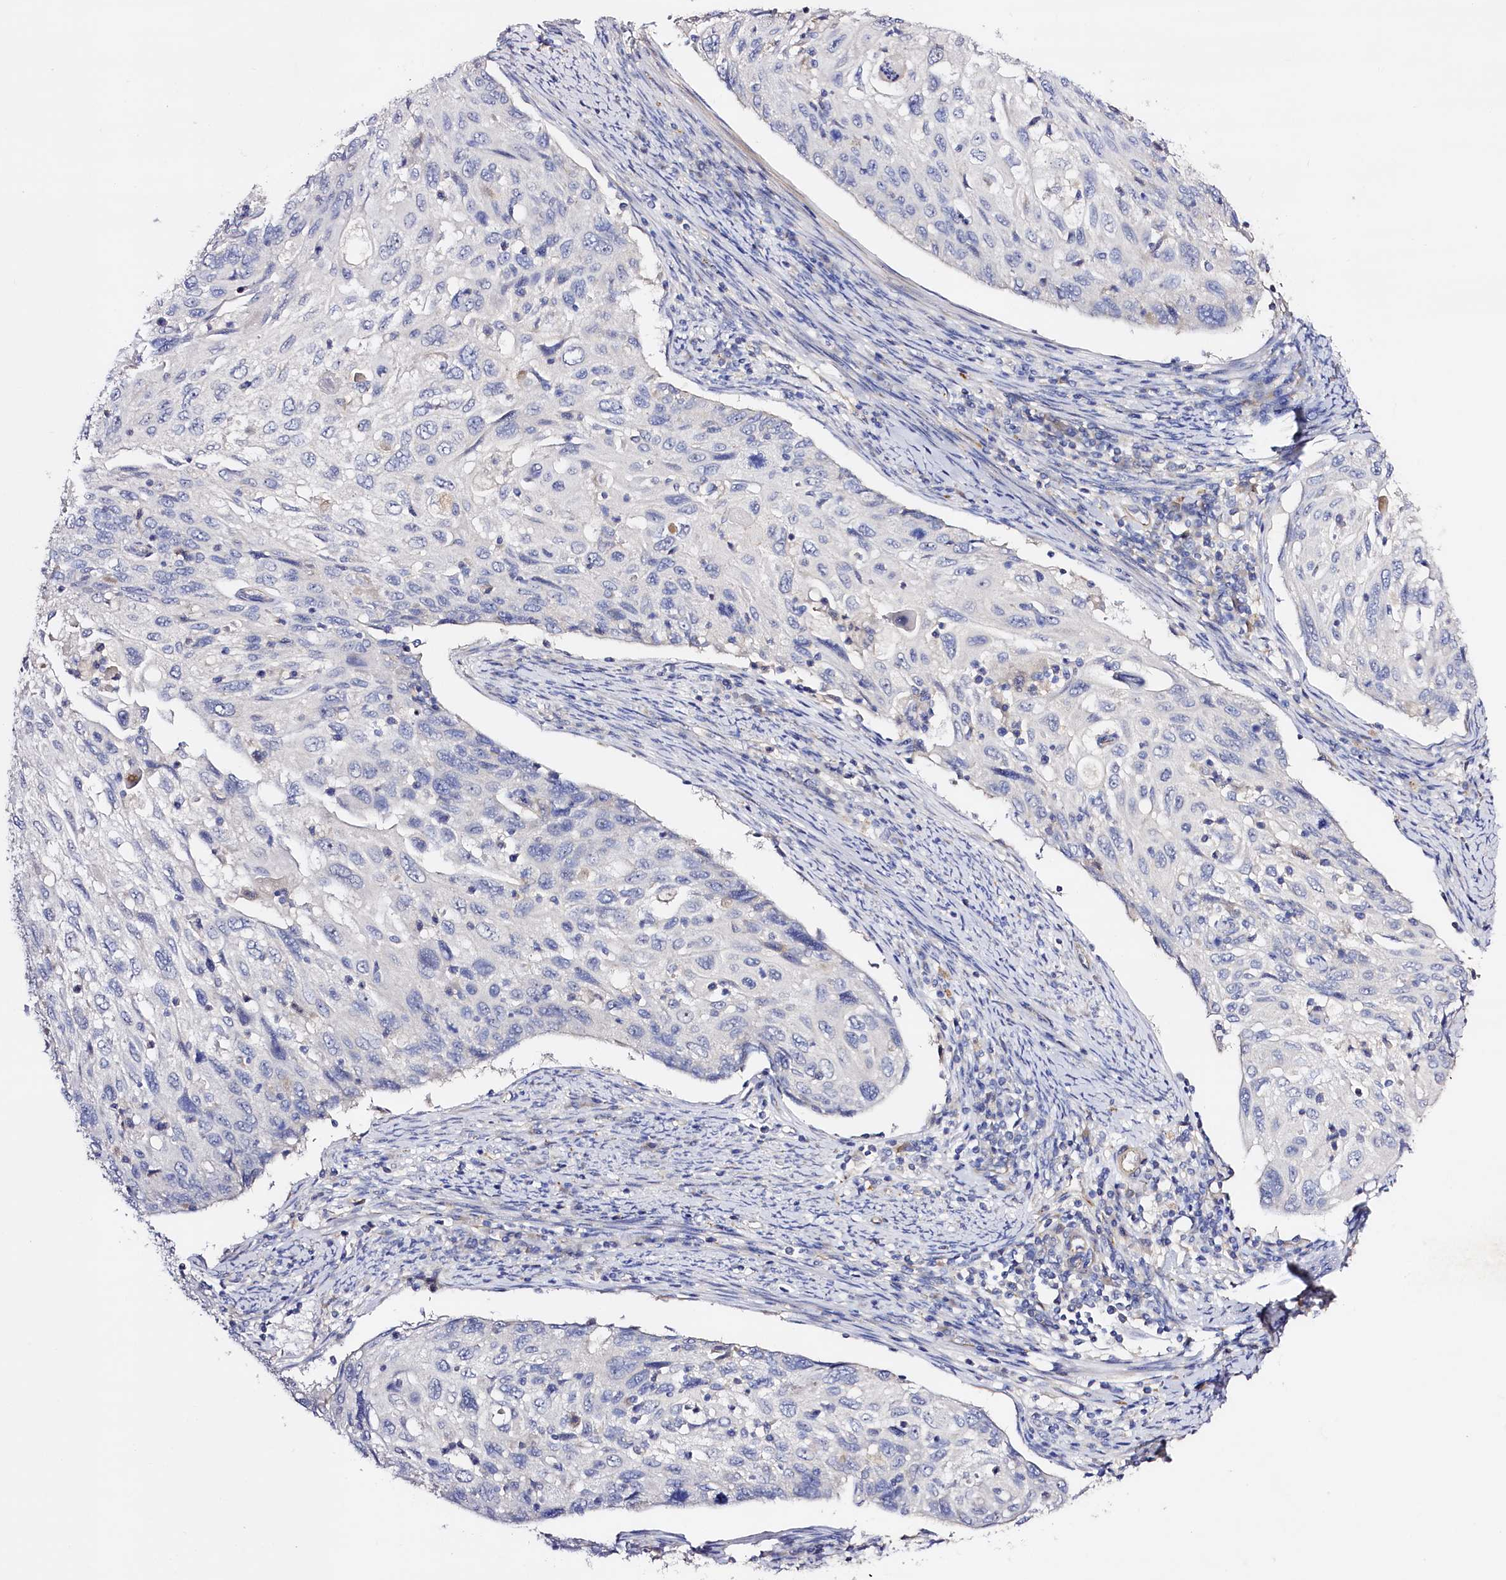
{"staining": {"intensity": "negative", "quantity": "none", "location": "none"}, "tissue": "cervical cancer", "cell_type": "Tumor cells", "image_type": "cancer", "snomed": [{"axis": "morphology", "description": "Squamous cell carcinoma, NOS"}, {"axis": "topography", "description": "Cervix"}], "caption": "Cervical cancer was stained to show a protein in brown. There is no significant staining in tumor cells.", "gene": "SLC7A1", "patient": {"sex": "female", "age": 70}}